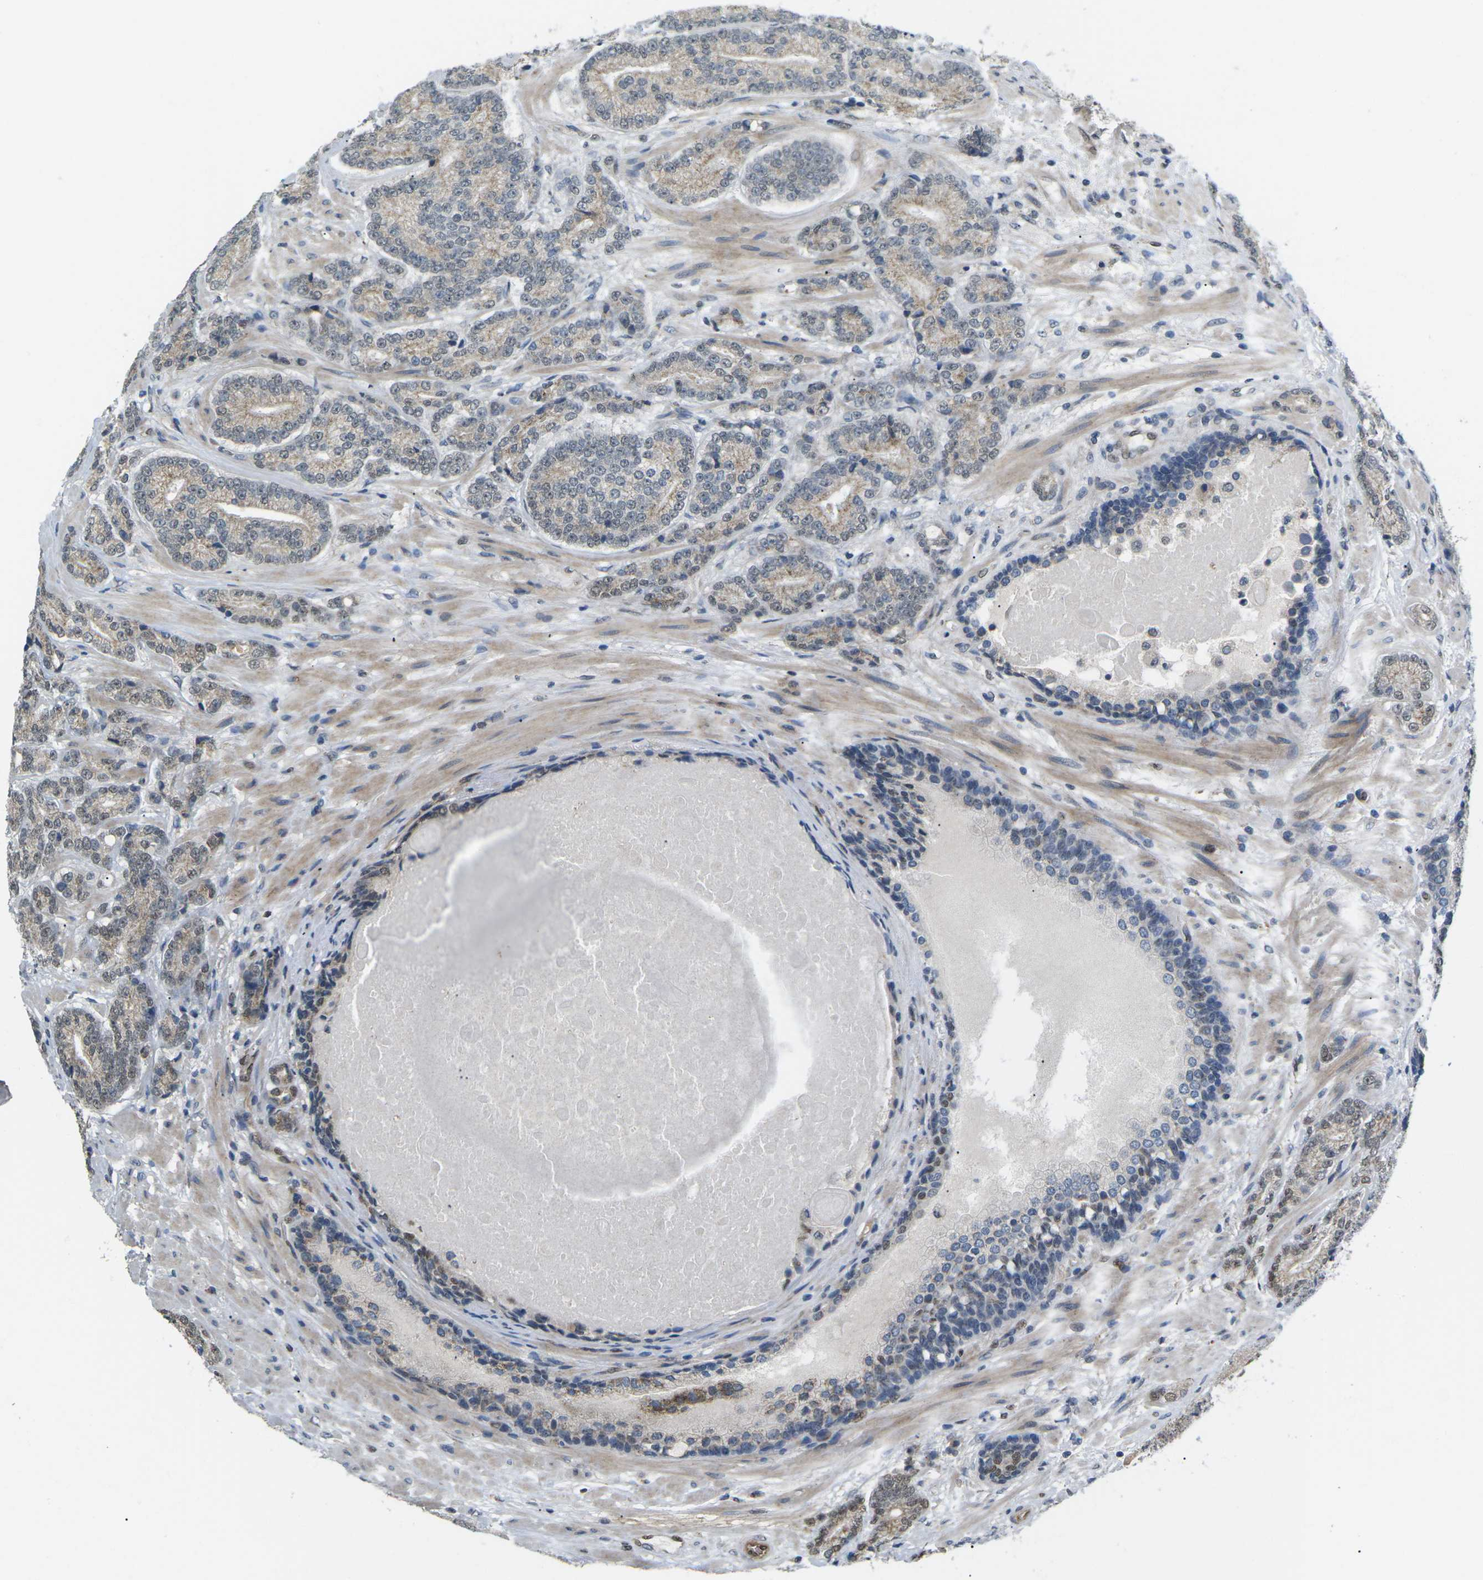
{"staining": {"intensity": "weak", "quantity": "25%-75%", "location": "cytoplasmic/membranous,nuclear"}, "tissue": "prostate cancer", "cell_type": "Tumor cells", "image_type": "cancer", "snomed": [{"axis": "morphology", "description": "Adenocarcinoma, High grade"}, {"axis": "topography", "description": "Prostate"}], "caption": "Brown immunohistochemical staining in human prostate cancer displays weak cytoplasmic/membranous and nuclear staining in approximately 25%-75% of tumor cells. (Brightfield microscopy of DAB IHC at high magnification).", "gene": "ERBB4", "patient": {"sex": "male", "age": 61}}